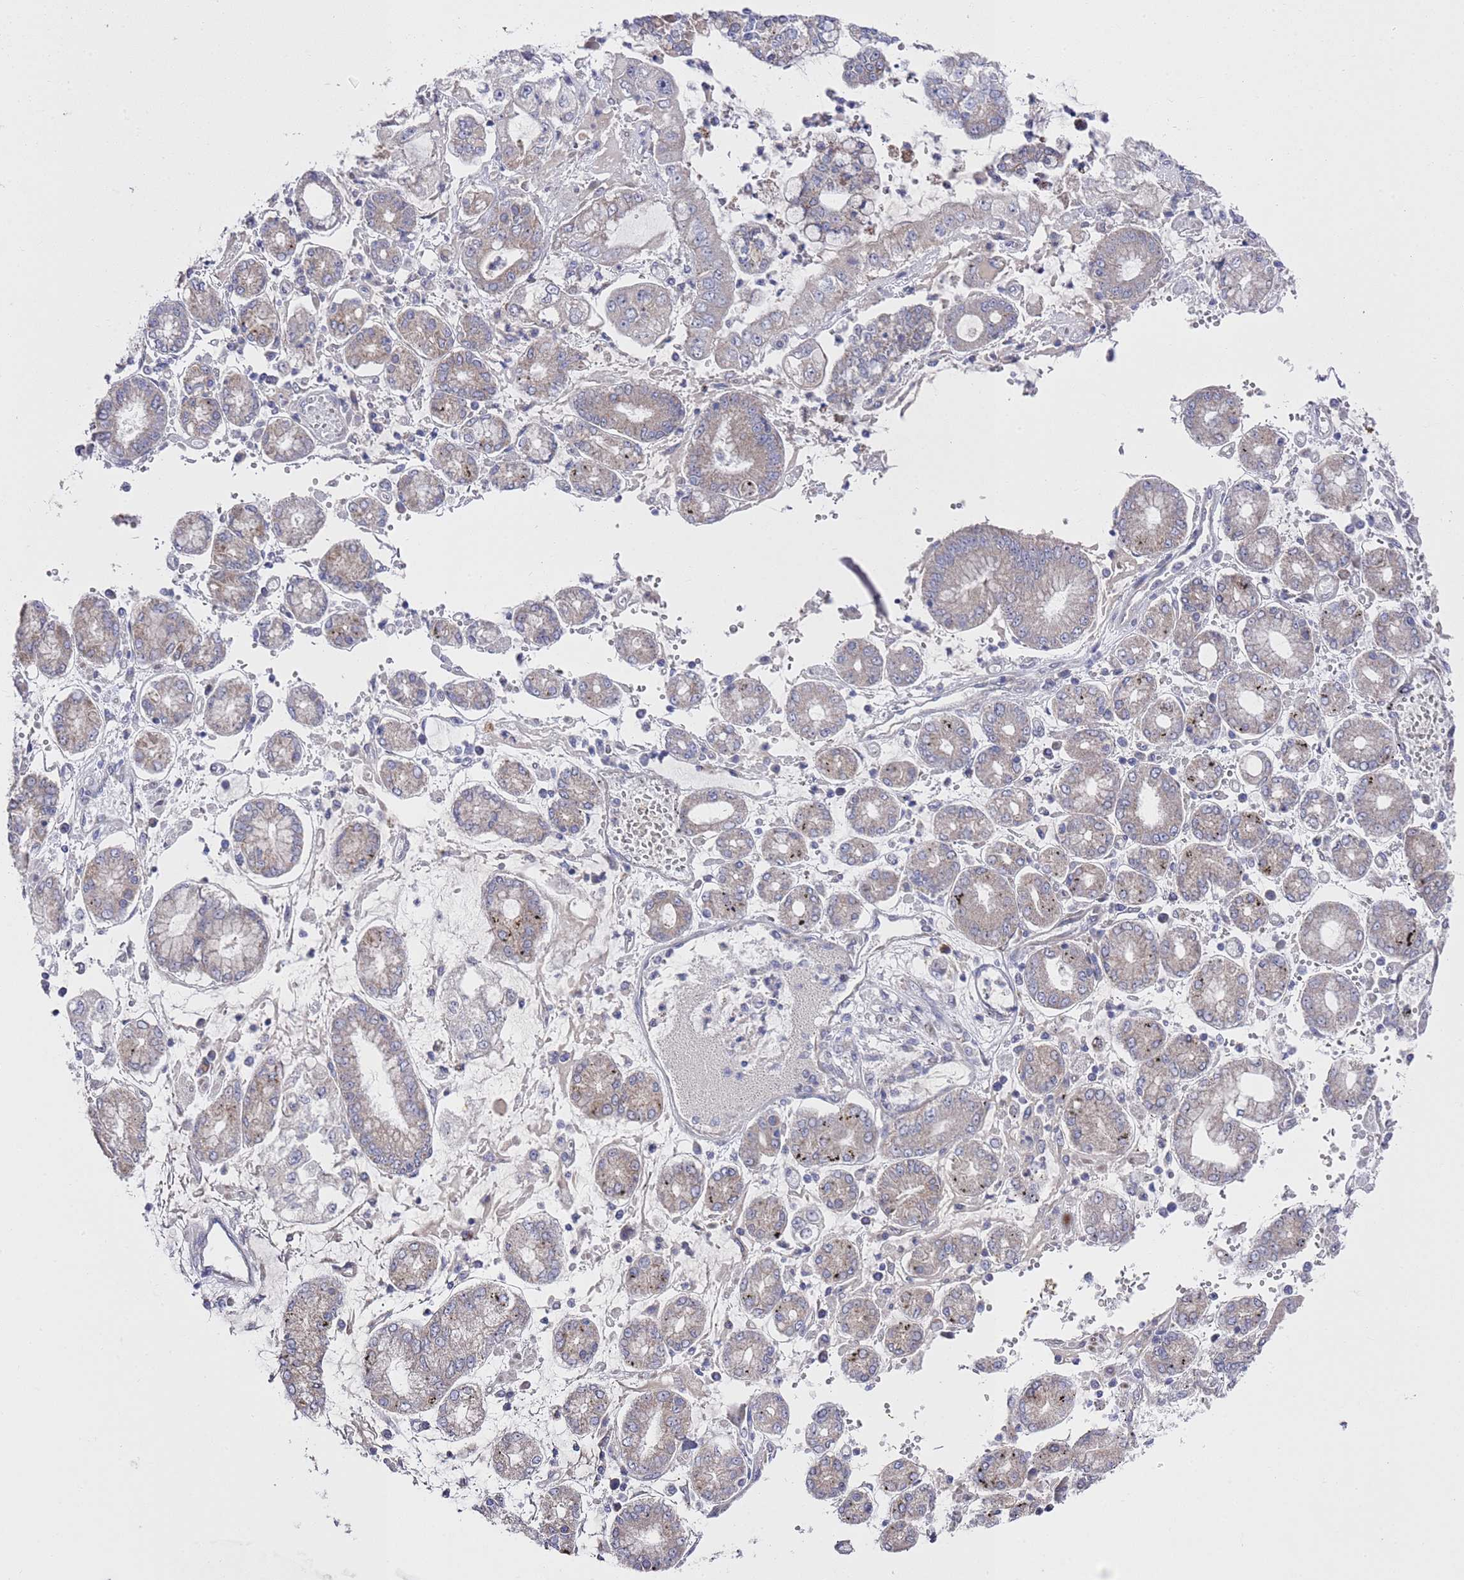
{"staining": {"intensity": "negative", "quantity": "none", "location": "none"}, "tissue": "stomach cancer", "cell_type": "Tumor cells", "image_type": "cancer", "snomed": [{"axis": "morphology", "description": "Adenocarcinoma, NOS"}, {"axis": "topography", "description": "Stomach"}], "caption": "Tumor cells show no significant protein expression in adenocarcinoma (stomach).", "gene": "NPEPPS", "patient": {"sex": "male", "age": 76}}